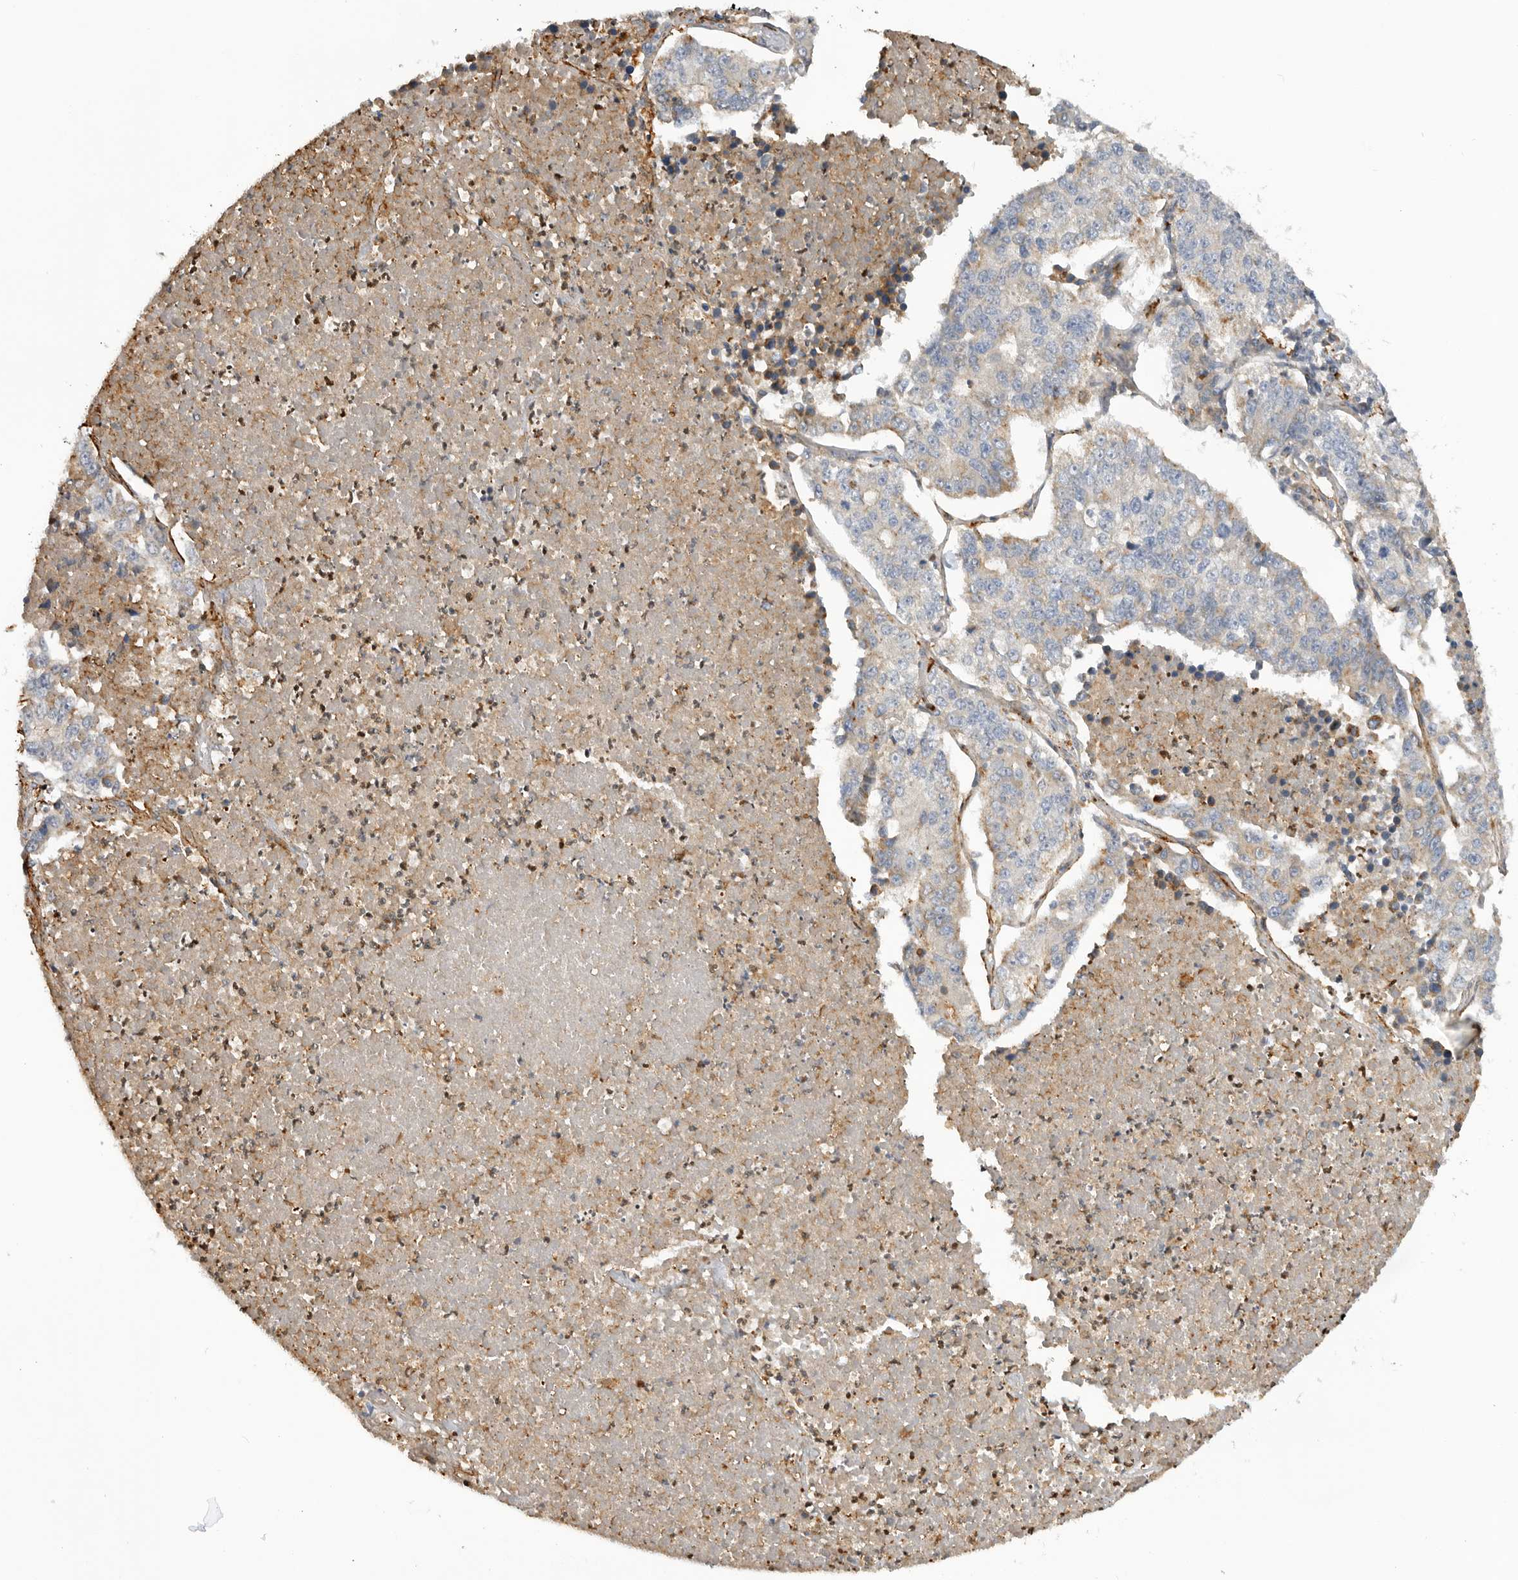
{"staining": {"intensity": "negative", "quantity": "none", "location": "none"}, "tissue": "lung cancer", "cell_type": "Tumor cells", "image_type": "cancer", "snomed": [{"axis": "morphology", "description": "Adenocarcinoma, NOS"}, {"axis": "topography", "description": "Lung"}], "caption": "The histopathology image reveals no significant staining in tumor cells of lung cancer (adenocarcinoma).", "gene": "GNE", "patient": {"sex": "male", "age": 49}}